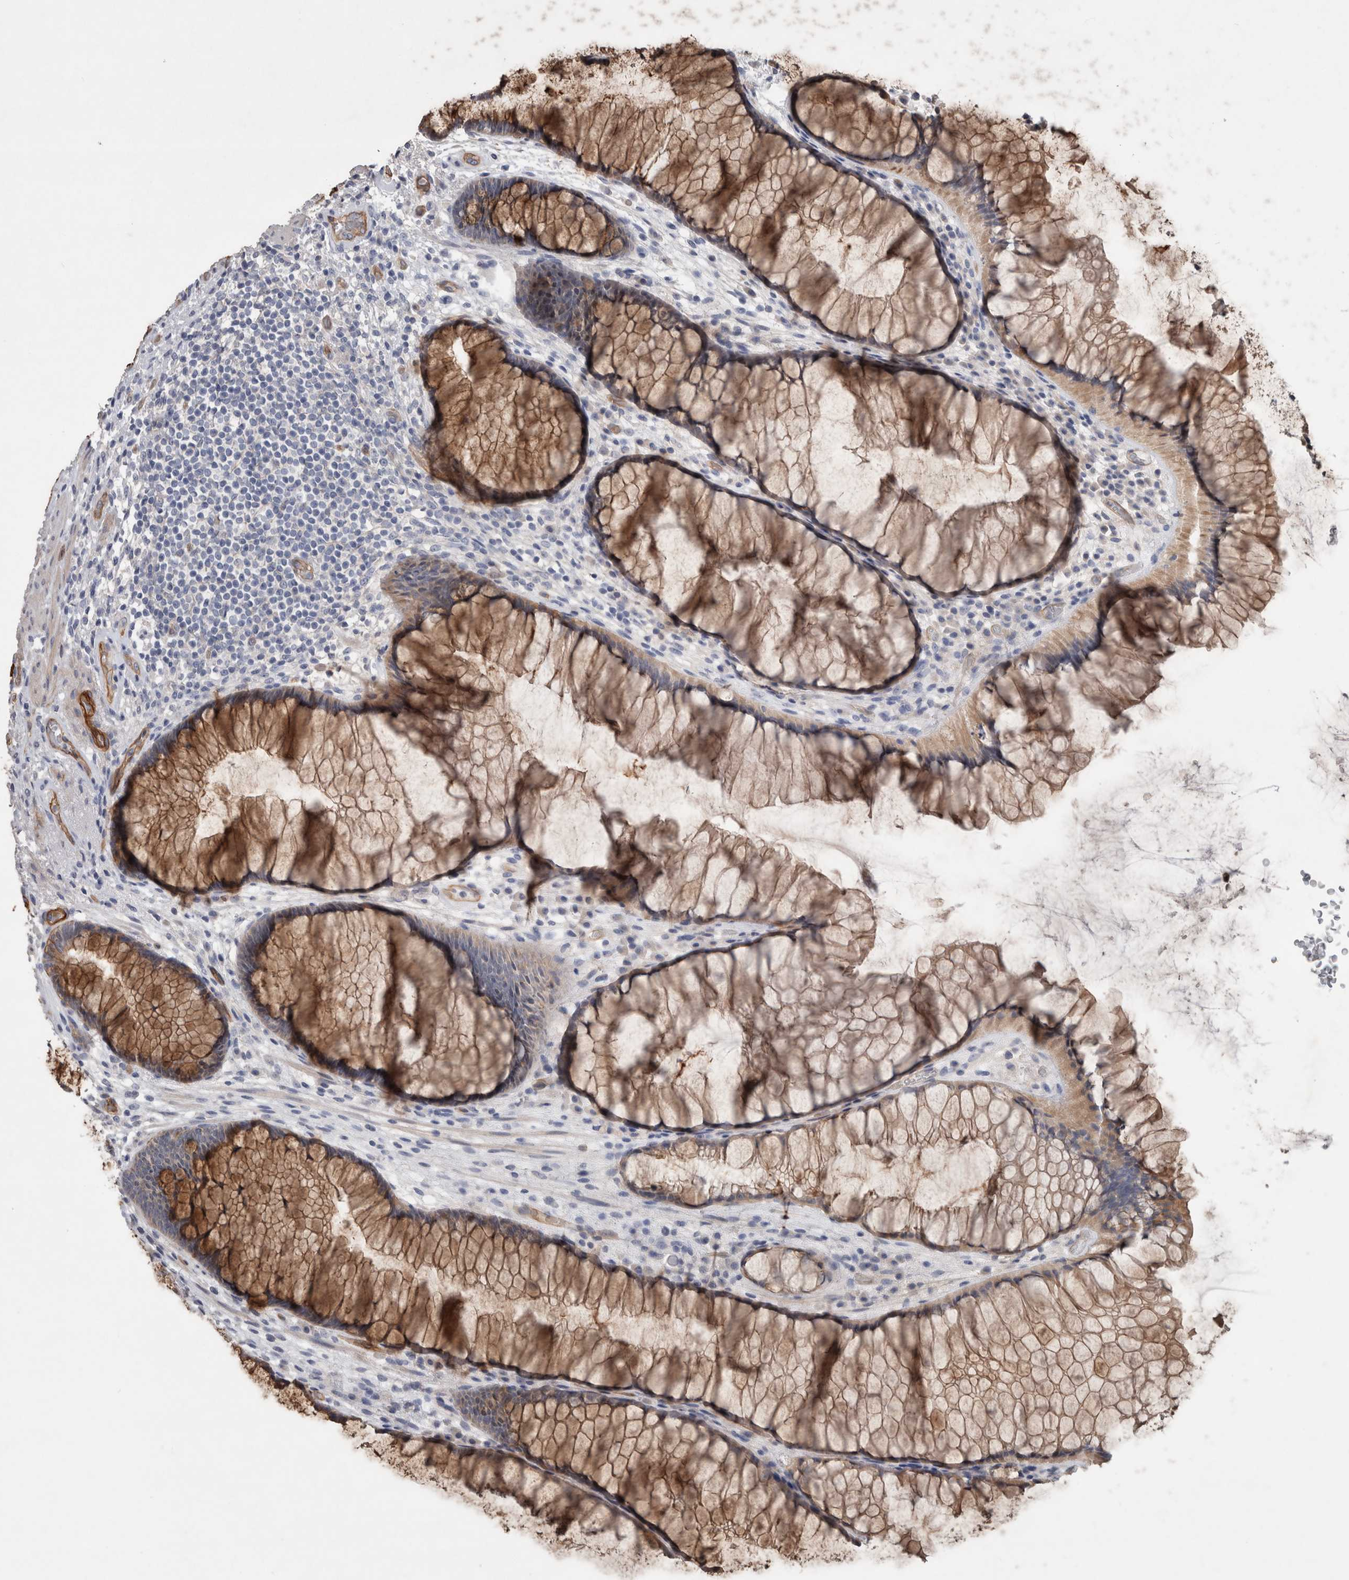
{"staining": {"intensity": "moderate", "quantity": ">75%", "location": "cytoplasmic/membranous"}, "tissue": "rectum", "cell_type": "Glandular cells", "image_type": "normal", "snomed": [{"axis": "morphology", "description": "Normal tissue, NOS"}, {"axis": "topography", "description": "Rectum"}], "caption": "This histopathology image demonstrates immunohistochemistry staining of normal rectum, with medium moderate cytoplasmic/membranous positivity in about >75% of glandular cells.", "gene": "BCAM", "patient": {"sex": "male", "age": 51}}